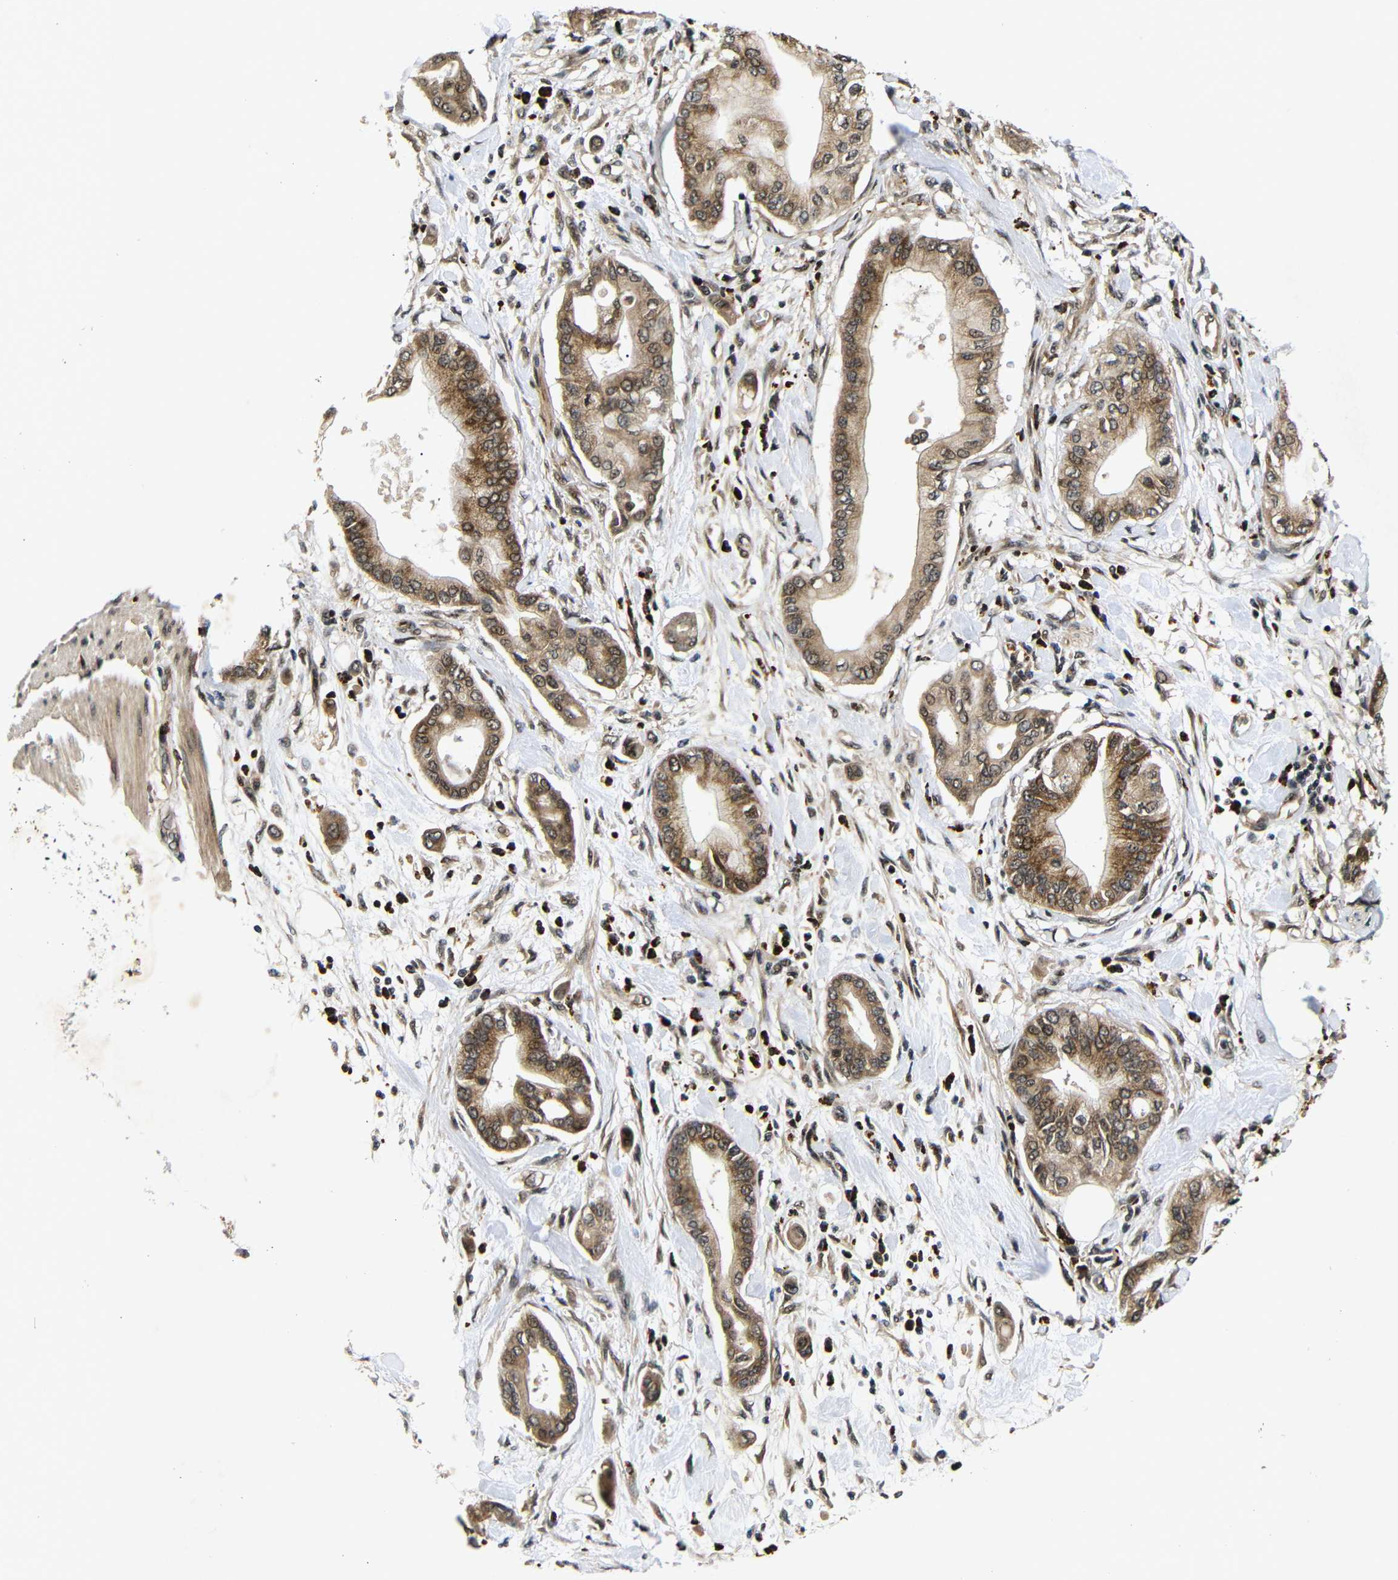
{"staining": {"intensity": "moderate", "quantity": ">75%", "location": "cytoplasmic/membranous,nuclear"}, "tissue": "pancreatic cancer", "cell_type": "Tumor cells", "image_type": "cancer", "snomed": [{"axis": "morphology", "description": "Adenocarcinoma, NOS"}, {"axis": "morphology", "description": "Adenocarcinoma, metastatic, NOS"}, {"axis": "topography", "description": "Lymph node"}, {"axis": "topography", "description": "Pancreas"}, {"axis": "topography", "description": "Duodenum"}], "caption": "Brown immunohistochemical staining in pancreatic cancer exhibits moderate cytoplasmic/membranous and nuclear positivity in about >75% of tumor cells.", "gene": "KIF23", "patient": {"sex": "female", "age": 64}}